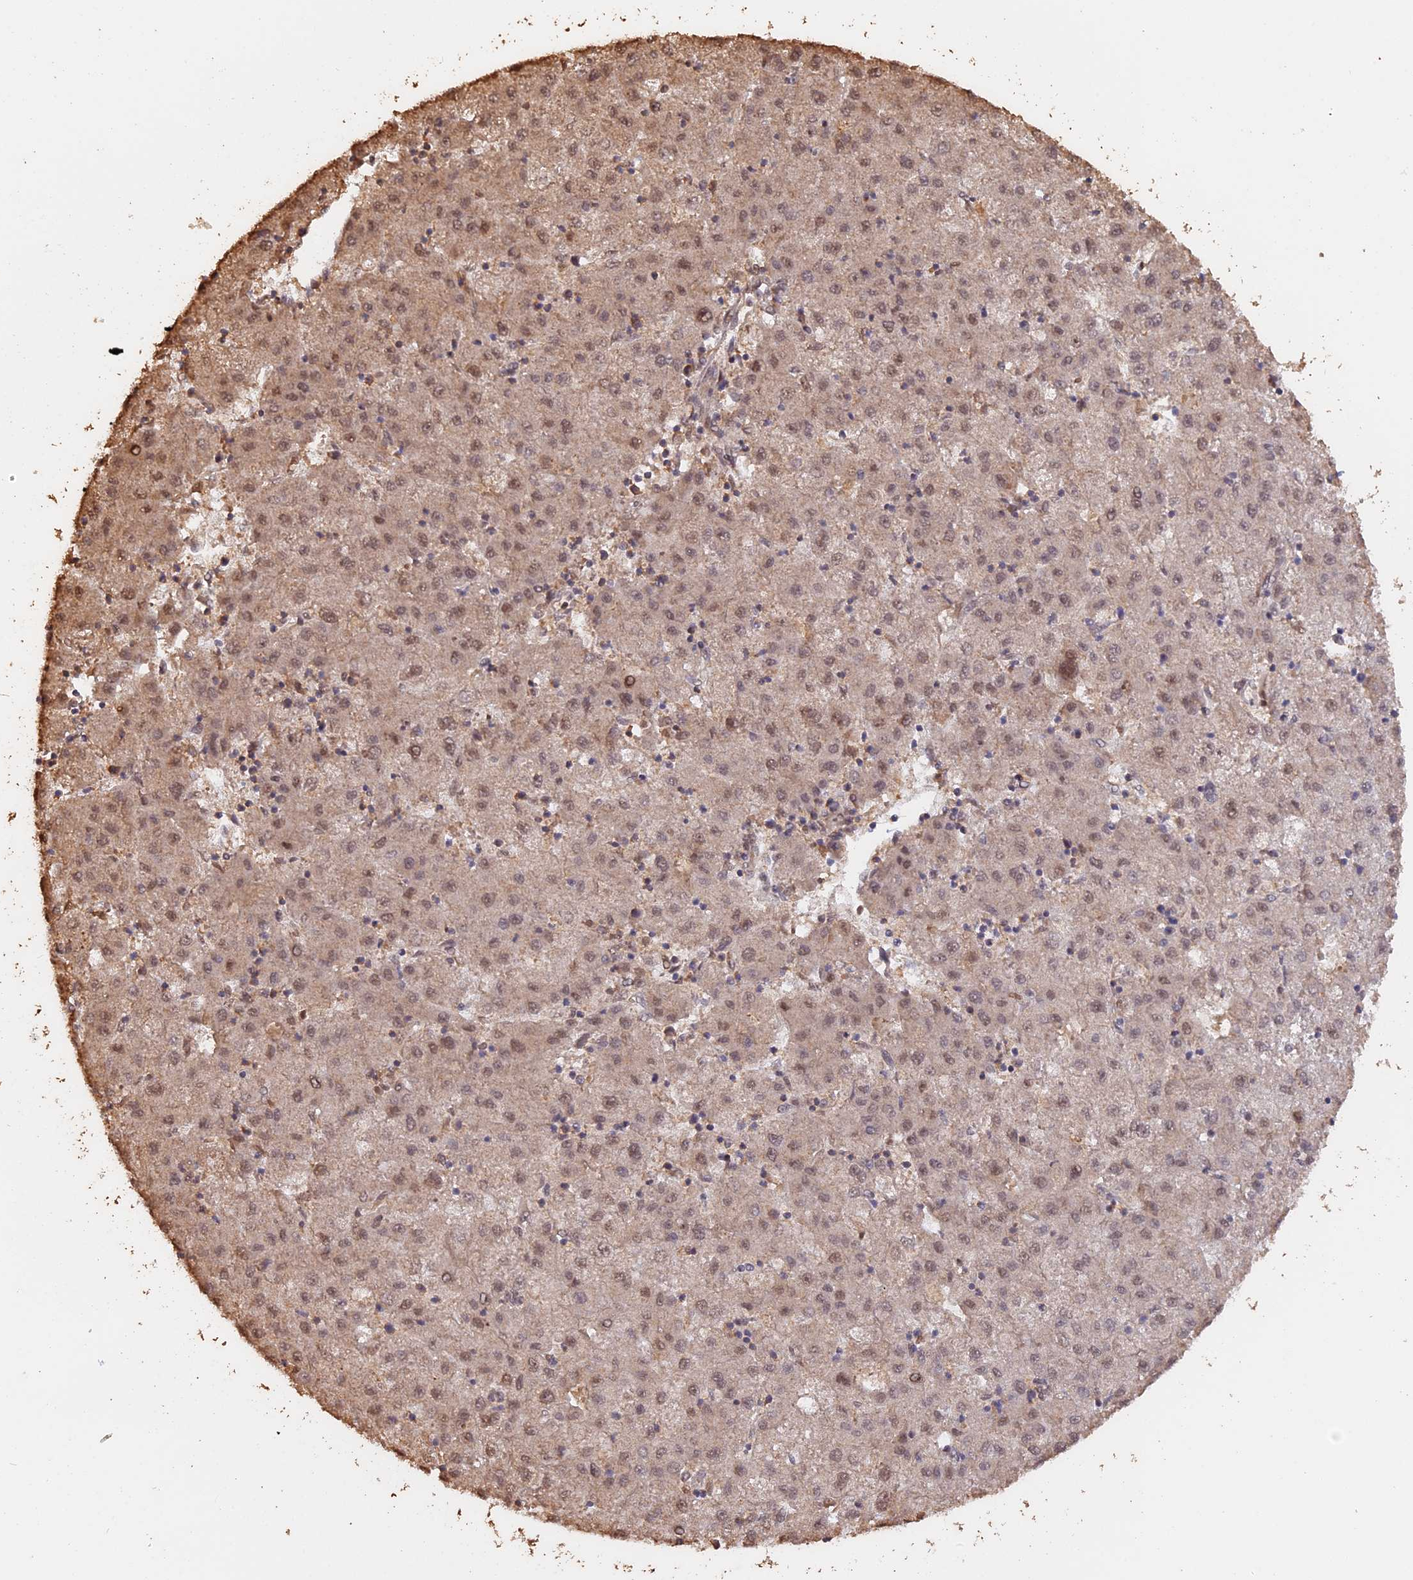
{"staining": {"intensity": "moderate", "quantity": ">75%", "location": "nuclear"}, "tissue": "liver cancer", "cell_type": "Tumor cells", "image_type": "cancer", "snomed": [{"axis": "morphology", "description": "Carcinoma, Hepatocellular, NOS"}, {"axis": "topography", "description": "Liver"}], "caption": "Immunohistochemistry photomicrograph of human liver cancer (hepatocellular carcinoma) stained for a protein (brown), which reveals medium levels of moderate nuclear positivity in about >75% of tumor cells.", "gene": "PSMC6", "patient": {"sex": "male", "age": 72}}